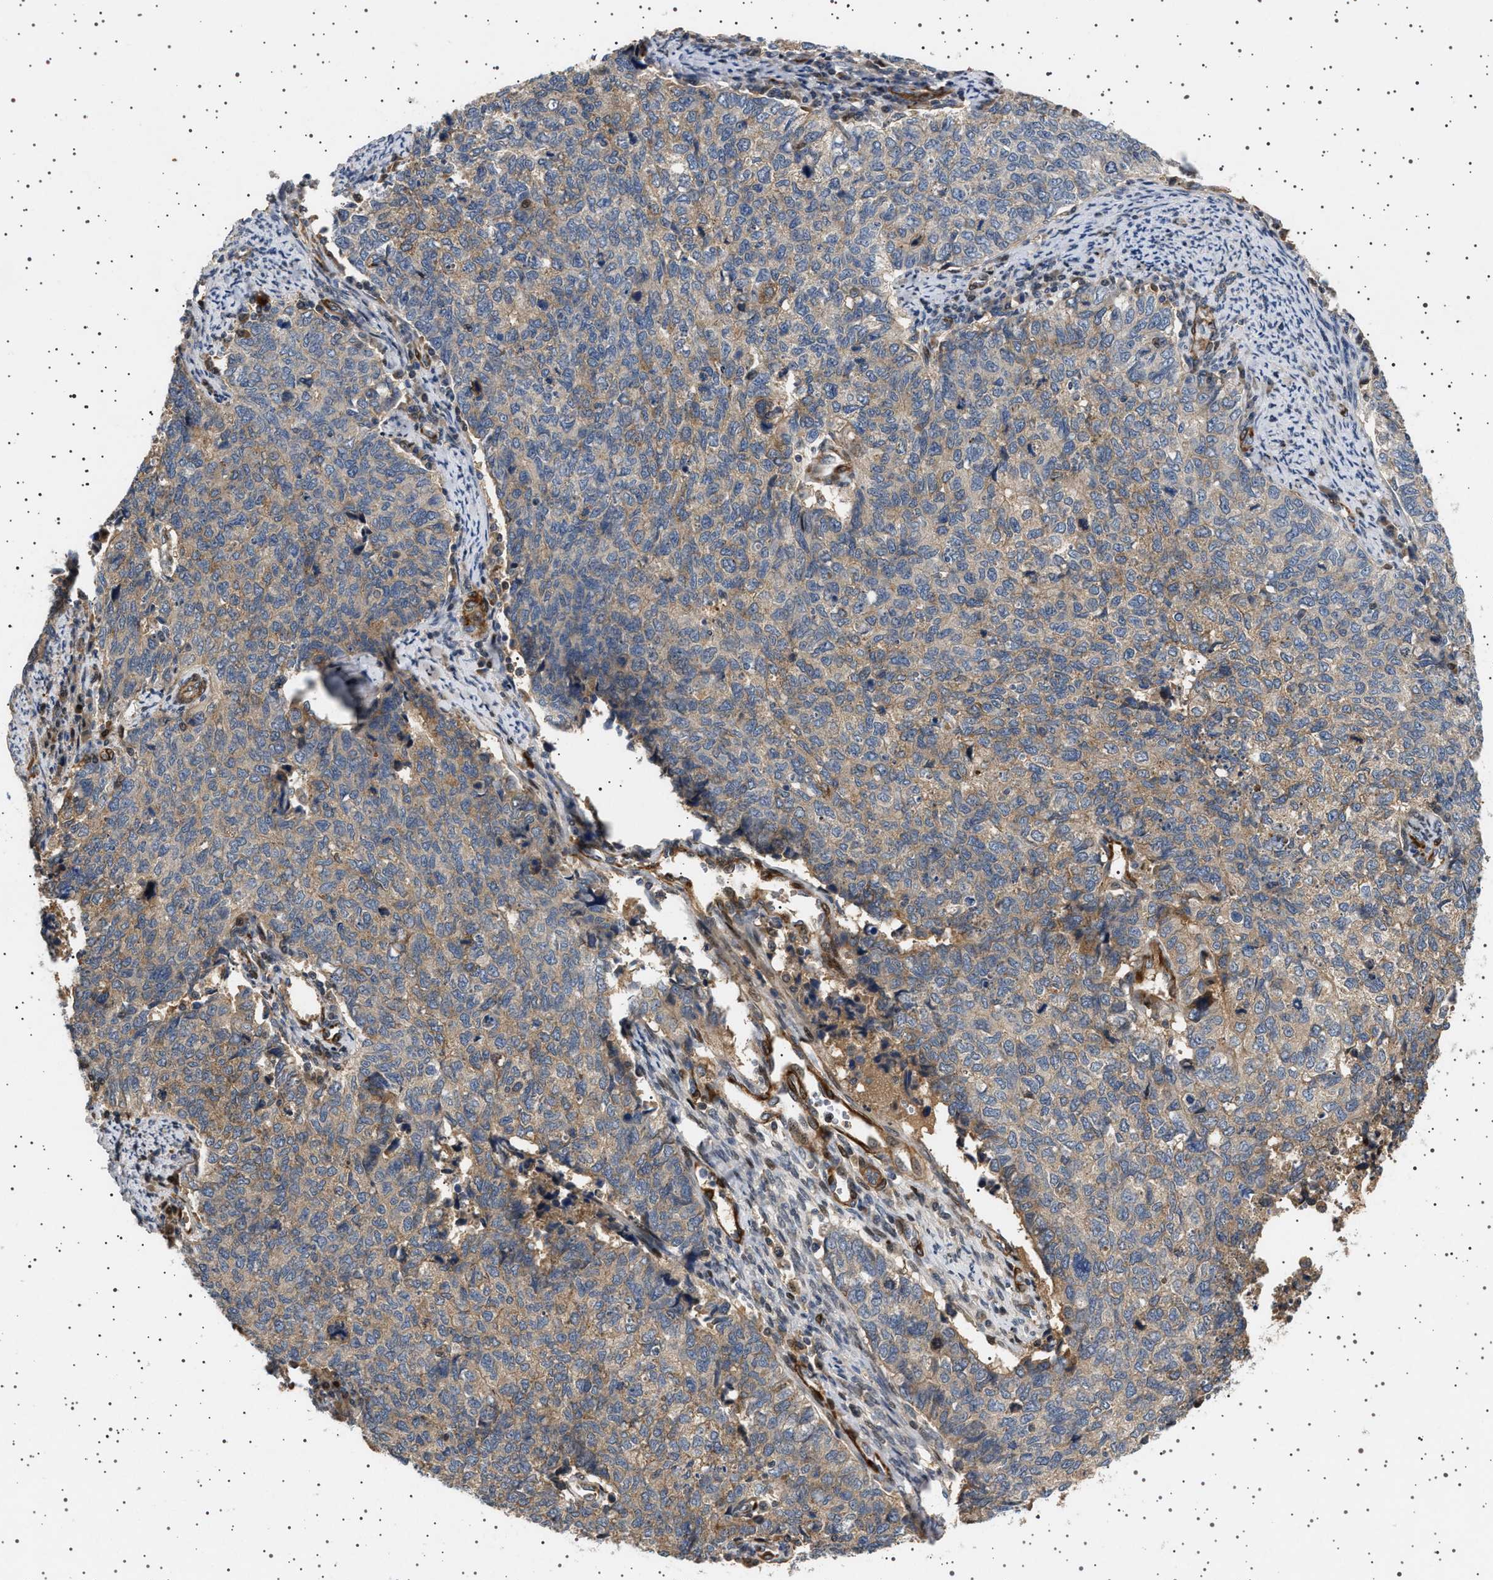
{"staining": {"intensity": "weak", "quantity": ">75%", "location": "cytoplasmic/membranous"}, "tissue": "cervical cancer", "cell_type": "Tumor cells", "image_type": "cancer", "snomed": [{"axis": "morphology", "description": "Squamous cell carcinoma, NOS"}, {"axis": "topography", "description": "Cervix"}], "caption": "Weak cytoplasmic/membranous protein positivity is appreciated in about >75% of tumor cells in cervical squamous cell carcinoma.", "gene": "GUCY1B1", "patient": {"sex": "female", "age": 63}}